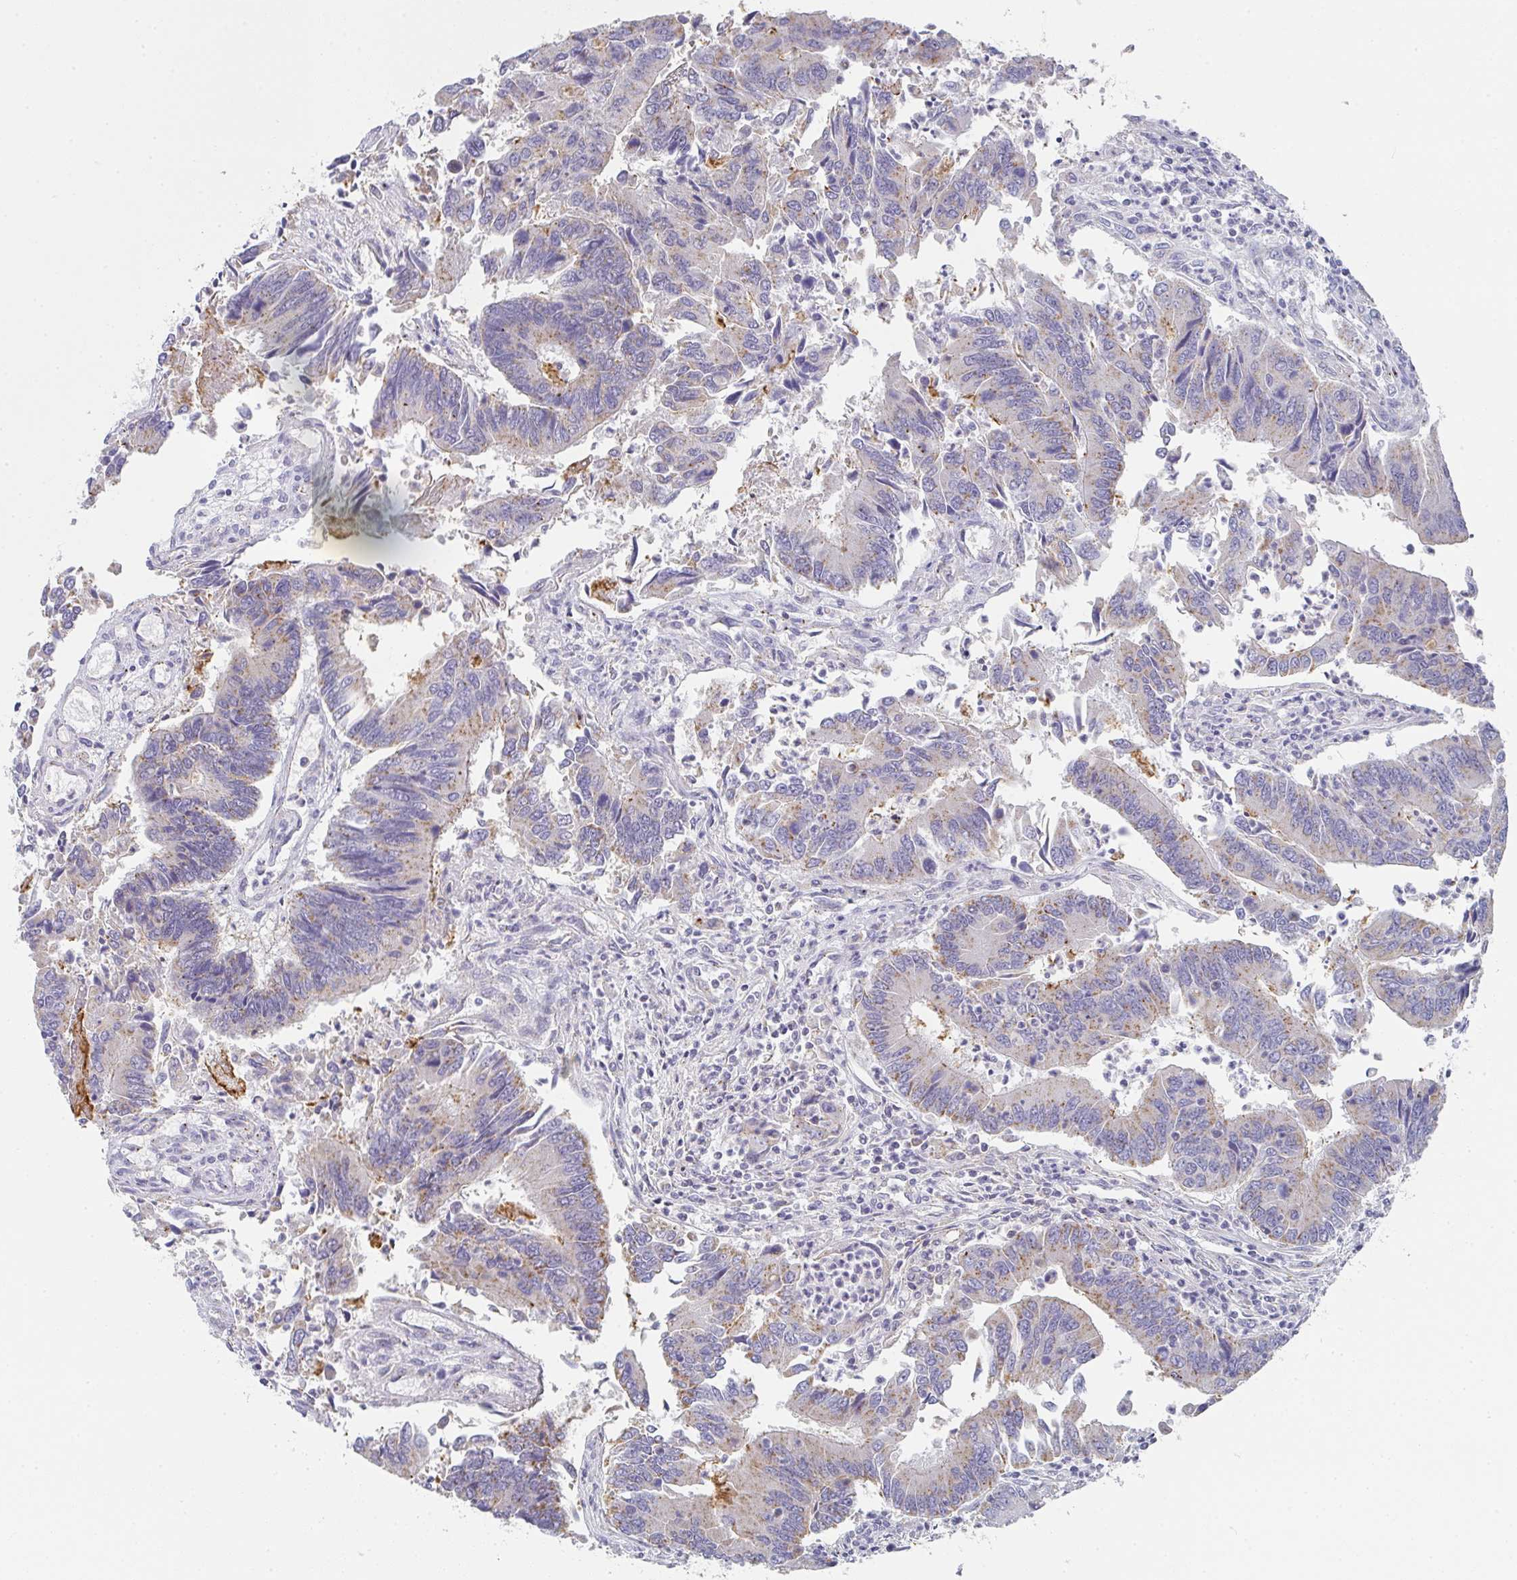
{"staining": {"intensity": "moderate", "quantity": "<25%", "location": "cytoplasmic/membranous"}, "tissue": "colorectal cancer", "cell_type": "Tumor cells", "image_type": "cancer", "snomed": [{"axis": "morphology", "description": "Adenocarcinoma, NOS"}, {"axis": "topography", "description": "Colon"}], "caption": "Colorectal cancer tissue demonstrates moderate cytoplasmic/membranous expression in about <25% of tumor cells", "gene": "CHMP5", "patient": {"sex": "female", "age": 67}}